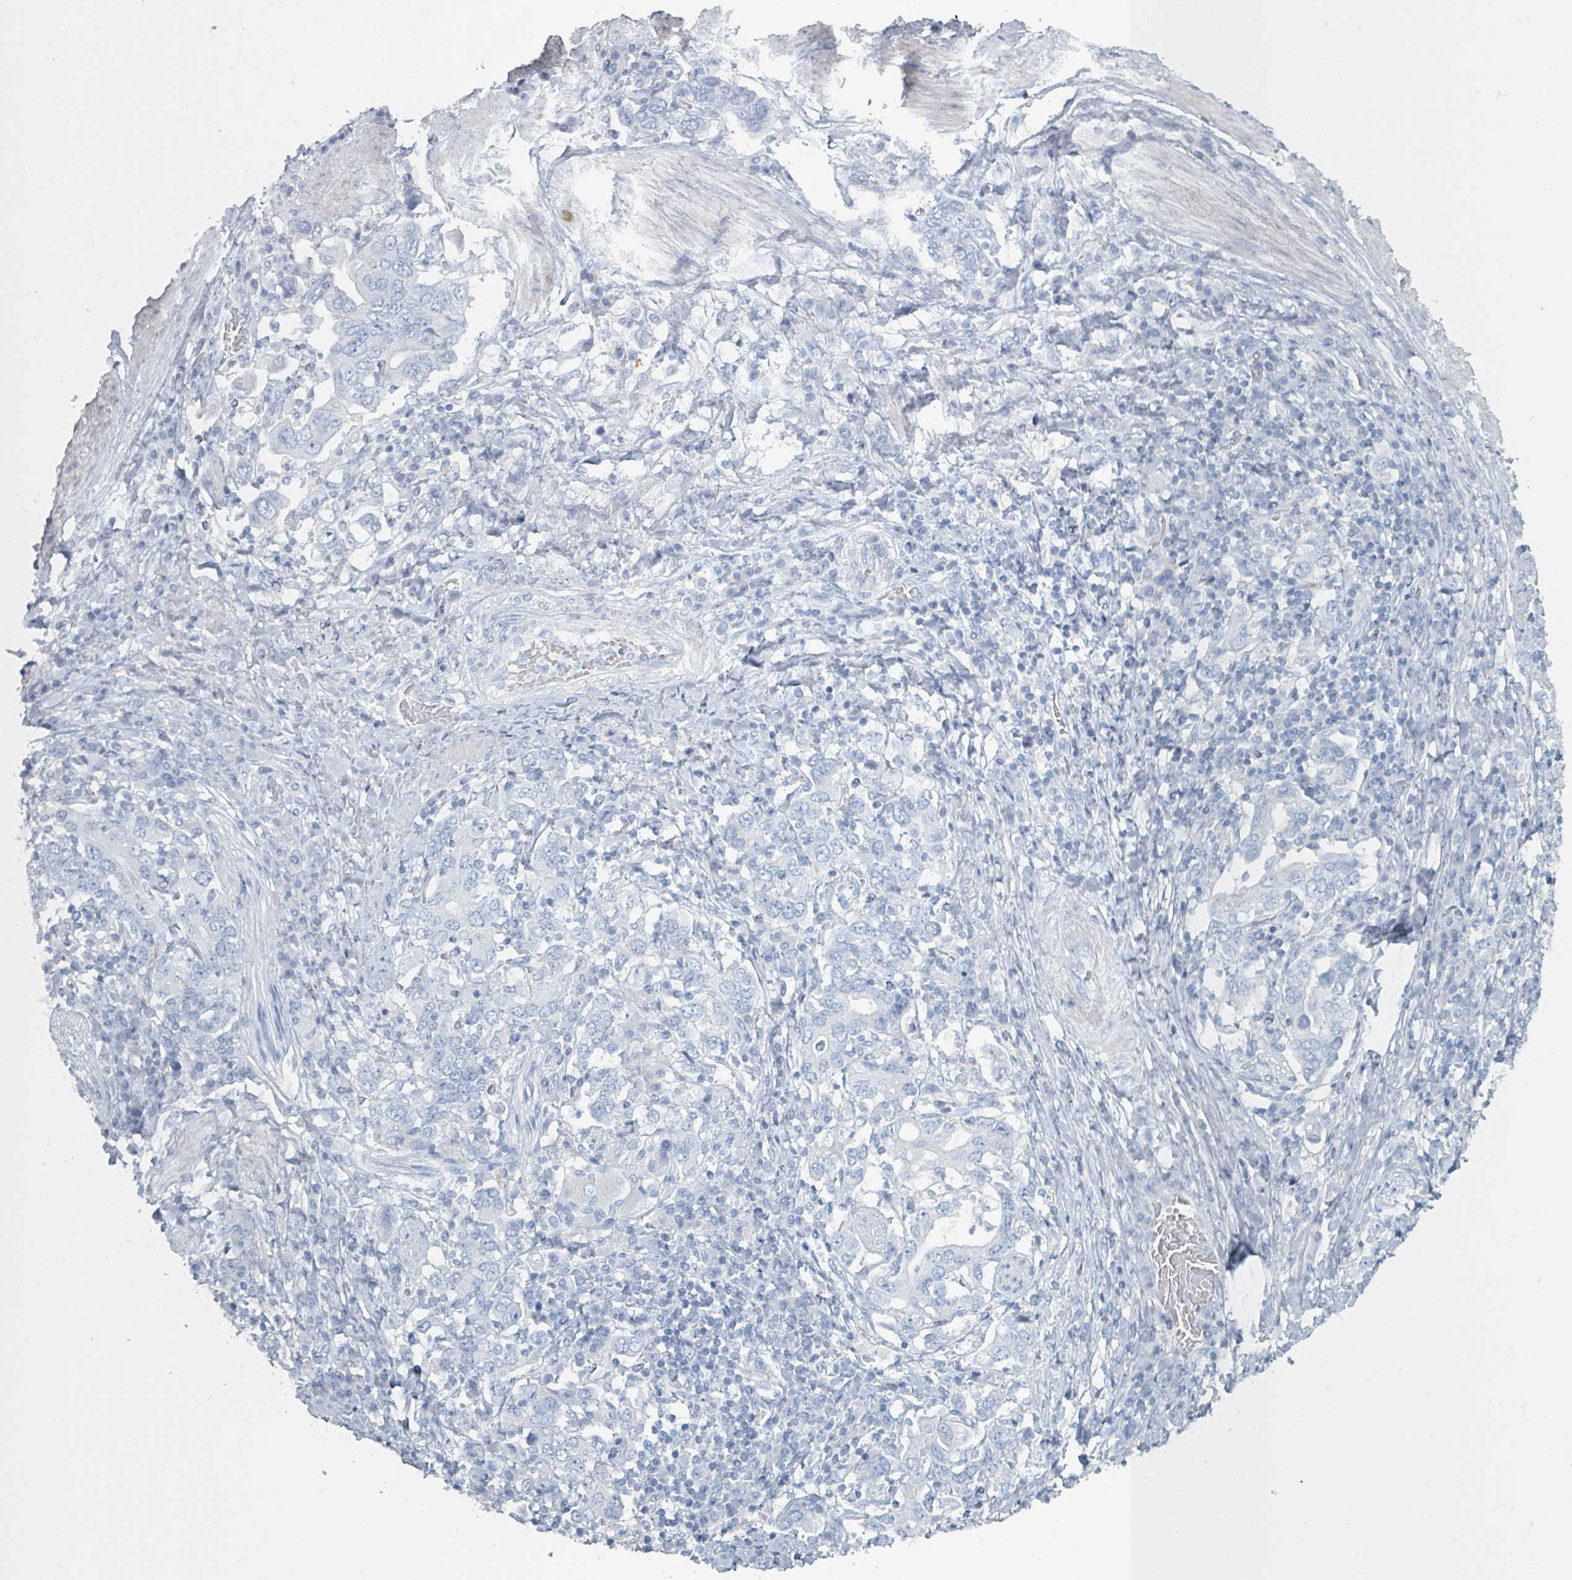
{"staining": {"intensity": "negative", "quantity": "none", "location": "none"}, "tissue": "stomach cancer", "cell_type": "Tumor cells", "image_type": "cancer", "snomed": [{"axis": "morphology", "description": "Adenocarcinoma, NOS"}, {"axis": "topography", "description": "Stomach, upper"}, {"axis": "topography", "description": "Stomach"}], "caption": "Image shows no significant protein staining in tumor cells of stomach cancer. The staining is performed using DAB (3,3'-diaminobenzidine) brown chromogen with nuclei counter-stained in using hematoxylin.", "gene": "HEATR5A", "patient": {"sex": "male", "age": 62}}